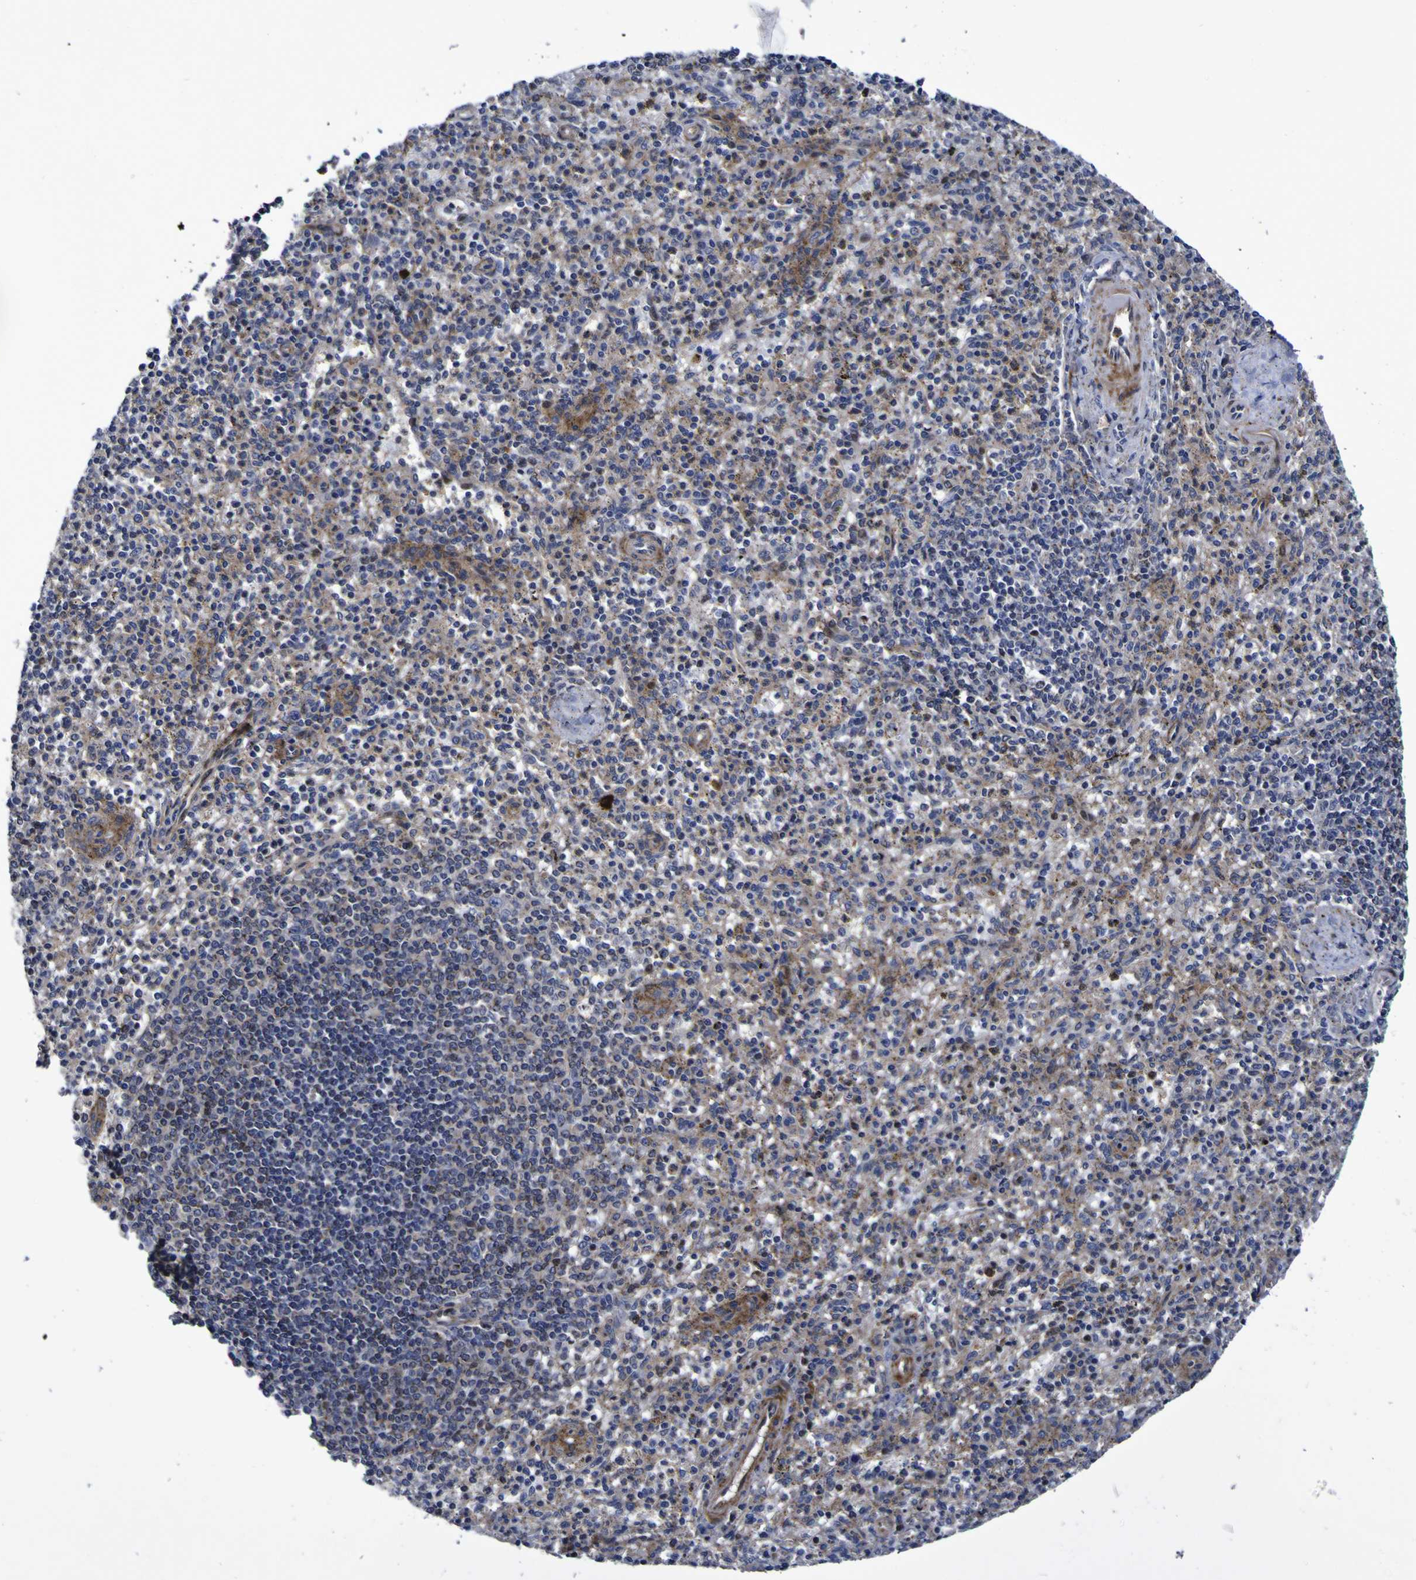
{"staining": {"intensity": "moderate", "quantity": ">75%", "location": "cytoplasmic/membranous,nuclear"}, "tissue": "spleen", "cell_type": "Cells in red pulp", "image_type": "normal", "snomed": [{"axis": "morphology", "description": "Normal tissue, NOS"}, {"axis": "topography", "description": "Spleen"}], "caption": "Immunohistochemical staining of benign spleen reveals >75% levels of moderate cytoplasmic/membranous,nuclear protein staining in about >75% of cells in red pulp.", "gene": "MGLL", "patient": {"sex": "male", "age": 72}}